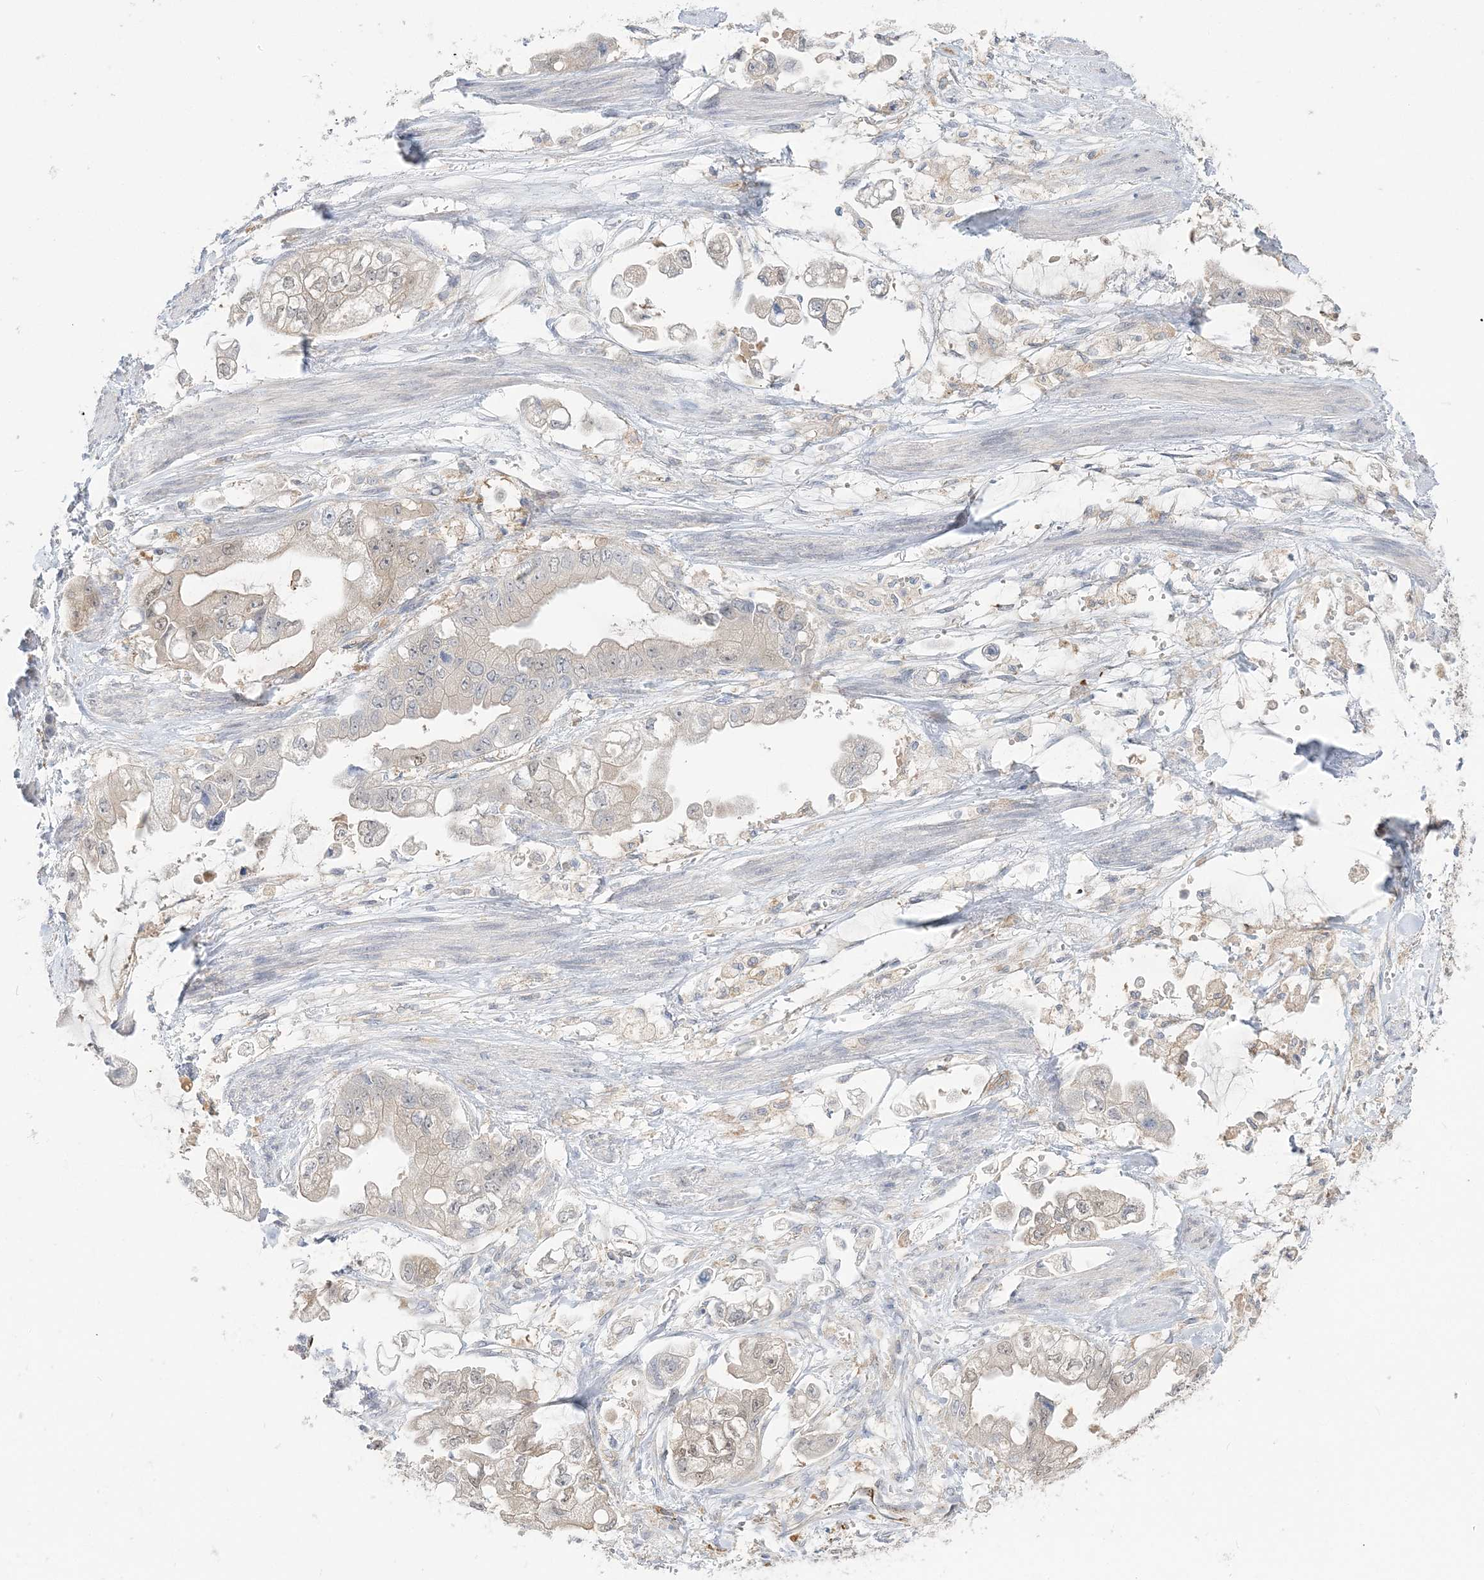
{"staining": {"intensity": "weak", "quantity": "<25%", "location": "cytoplasmic/membranous"}, "tissue": "stomach cancer", "cell_type": "Tumor cells", "image_type": "cancer", "snomed": [{"axis": "morphology", "description": "Adenocarcinoma, NOS"}, {"axis": "topography", "description": "Stomach"}], "caption": "There is no significant staining in tumor cells of stomach cancer (adenocarcinoma).", "gene": "INPP1", "patient": {"sex": "male", "age": 62}}